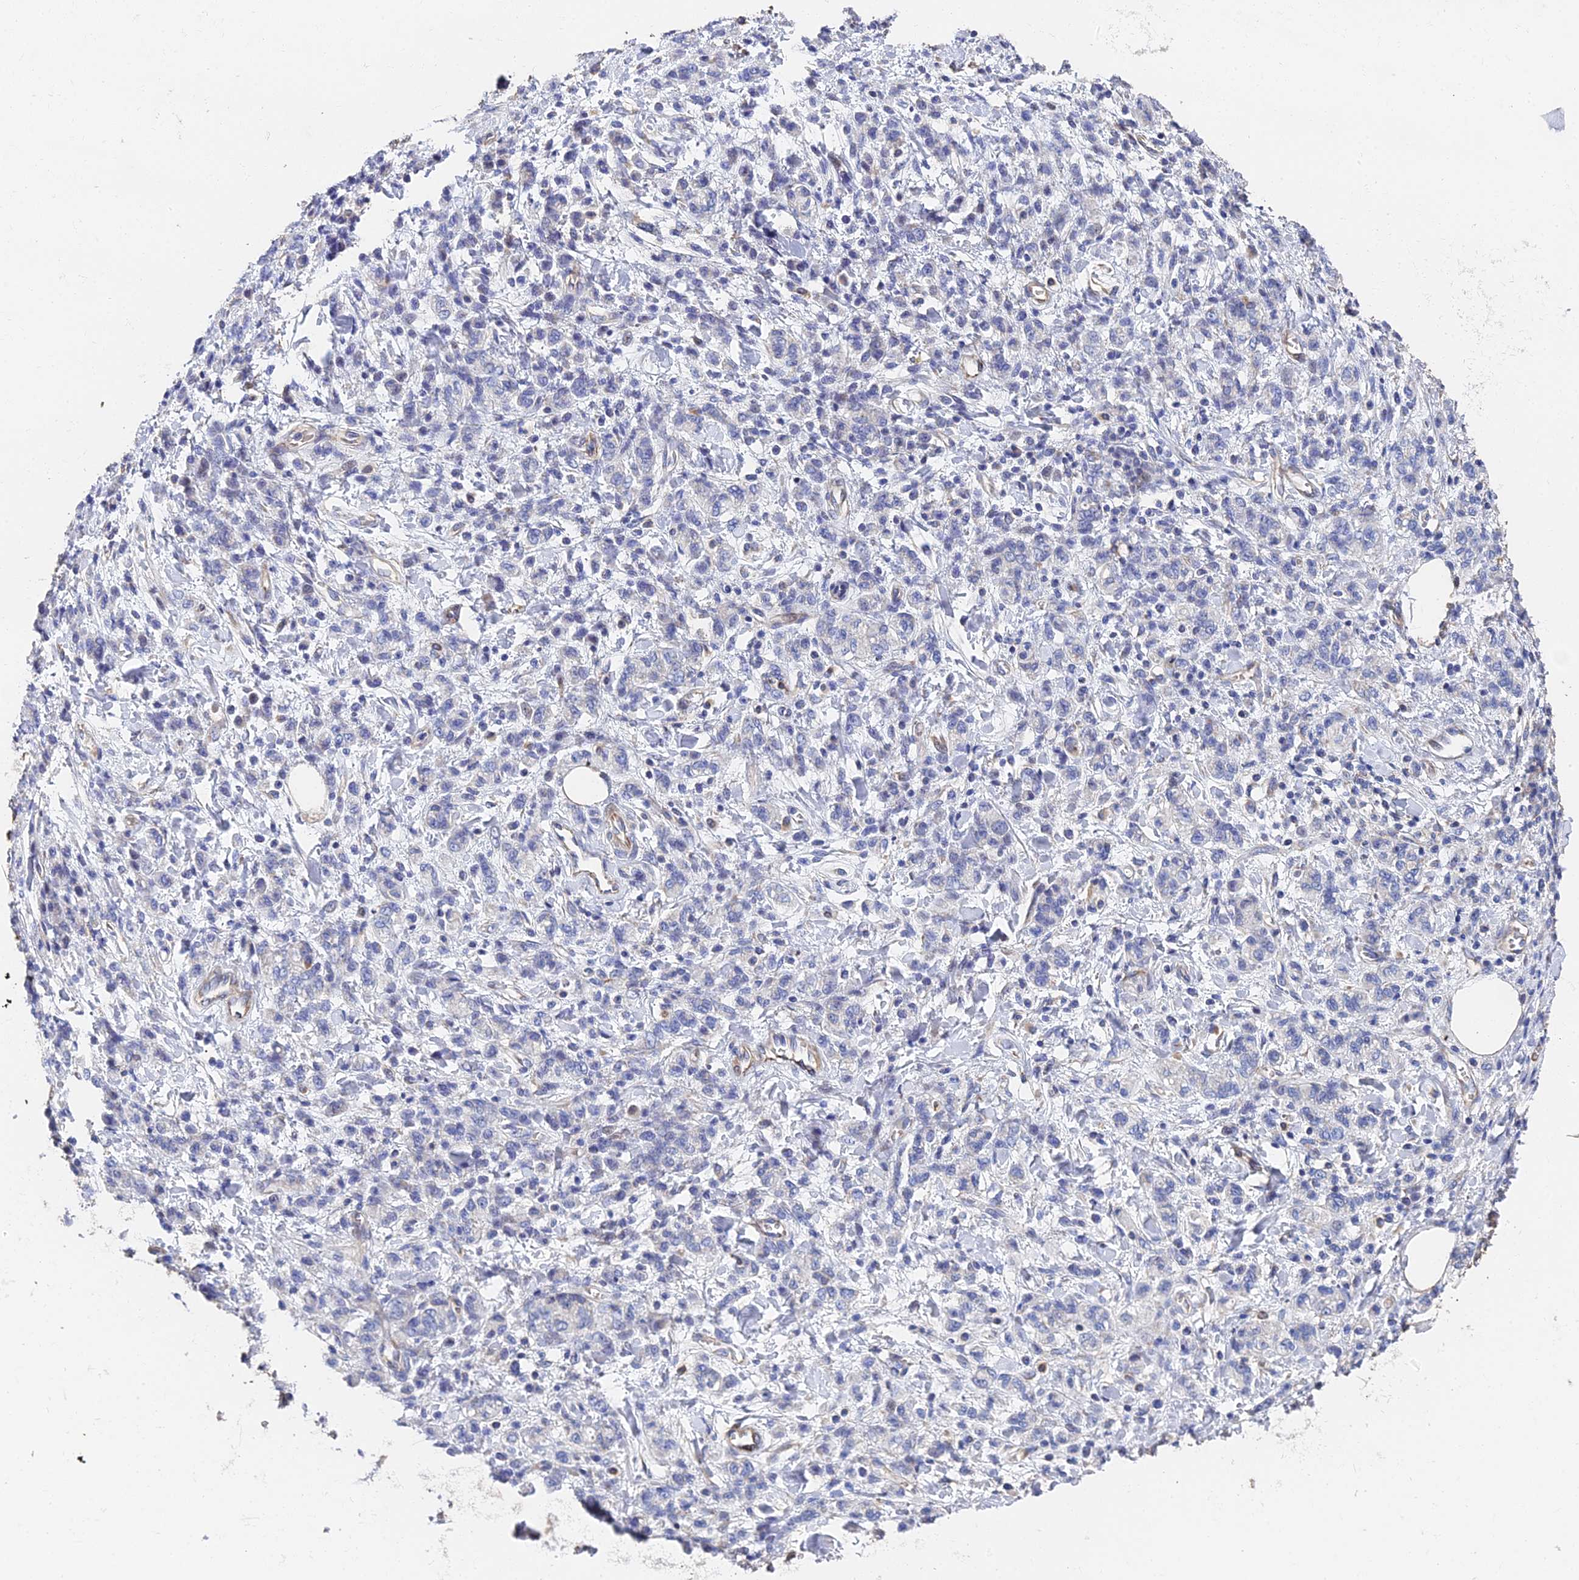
{"staining": {"intensity": "negative", "quantity": "none", "location": "none"}, "tissue": "stomach cancer", "cell_type": "Tumor cells", "image_type": "cancer", "snomed": [{"axis": "morphology", "description": "Adenocarcinoma, NOS"}, {"axis": "topography", "description": "Stomach"}], "caption": "The image demonstrates no staining of tumor cells in stomach cancer (adenocarcinoma).", "gene": "ENSG00000268674", "patient": {"sex": "male", "age": 77}}